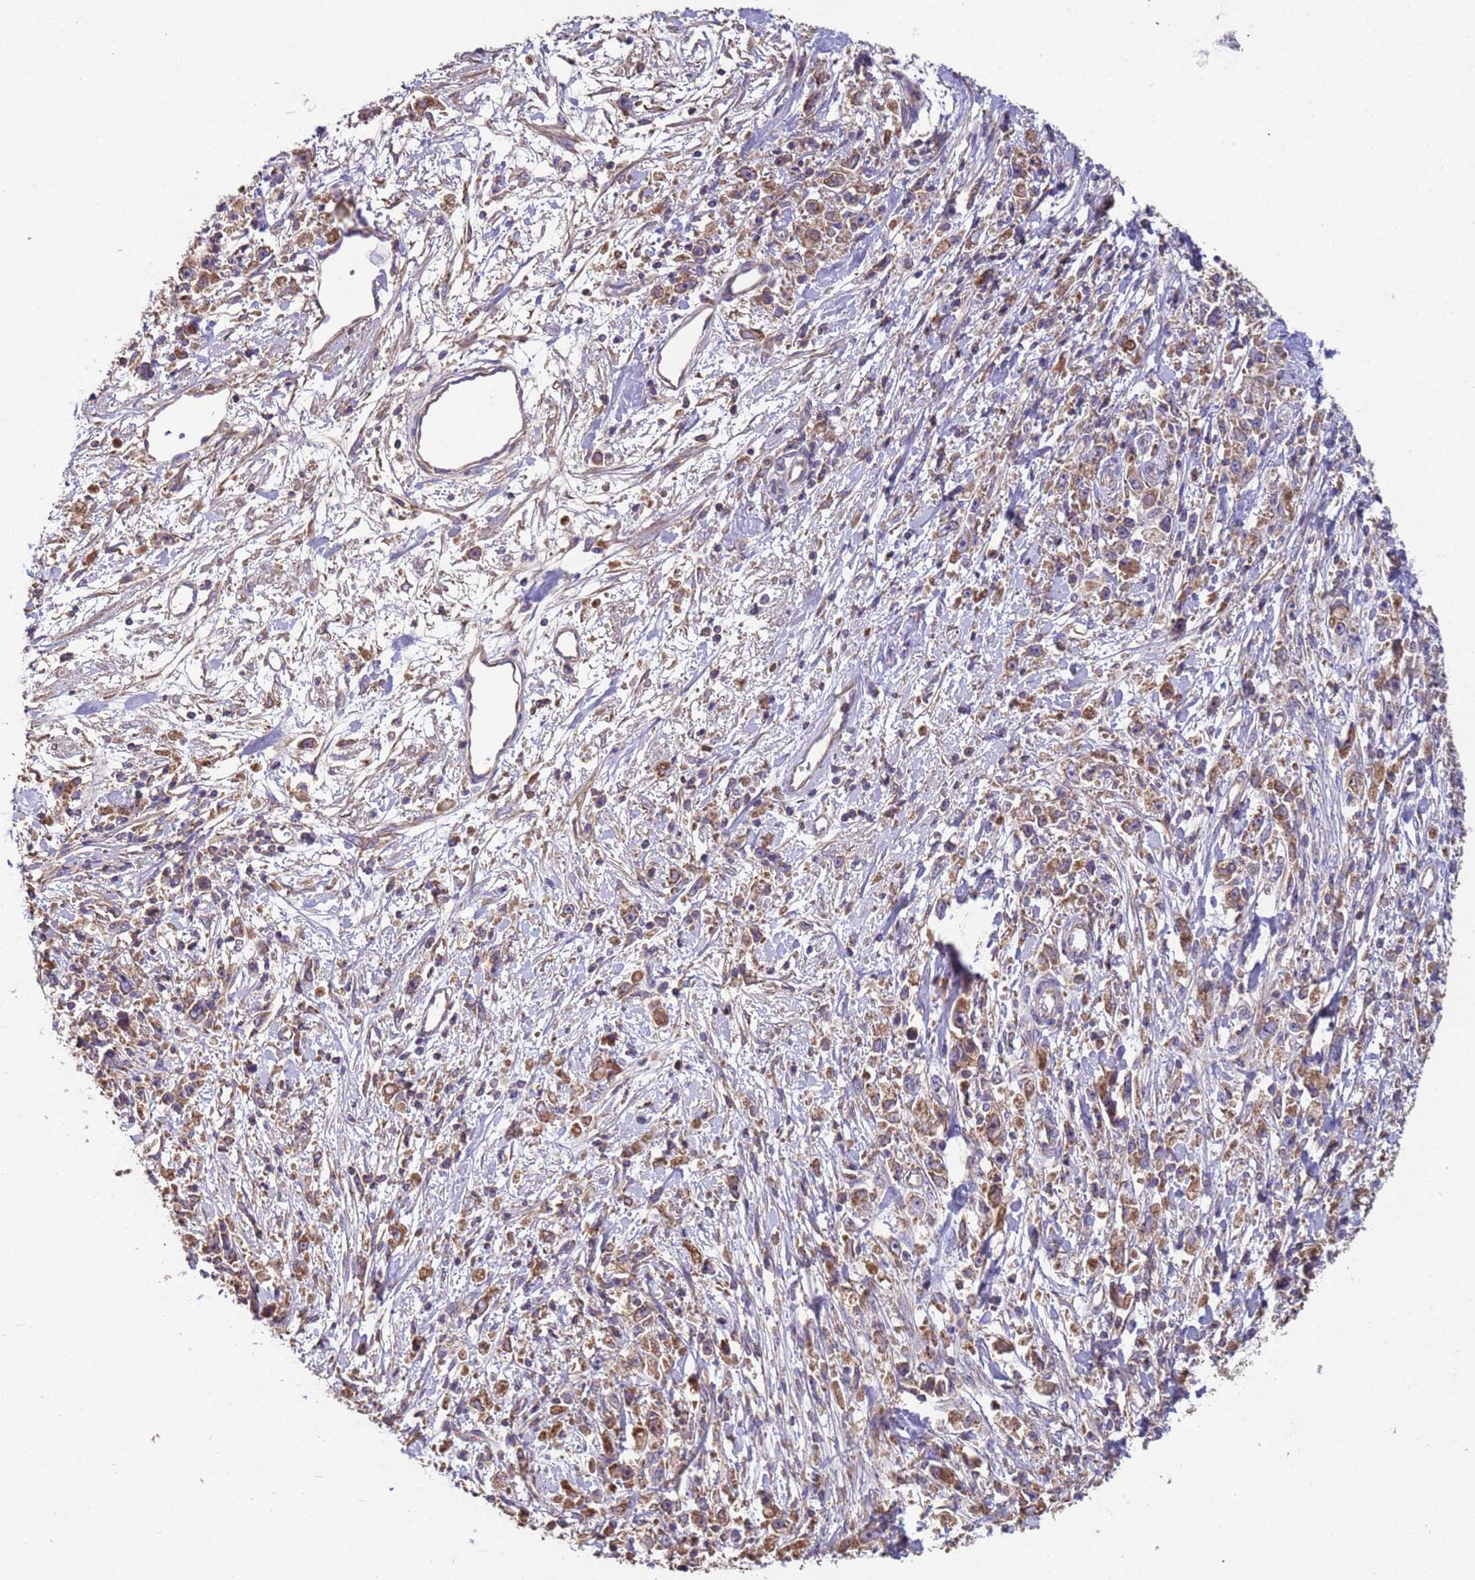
{"staining": {"intensity": "moderate", "quantity": ">75%", "location": "cytoplasmic/membranous"}, "tissue": "stomach cancer", "cell_type": "Tumor cells", "image_type": "cancer", "snomed": [{"axis": "morphology", "description": "Adenocarcinoma, NOS"}, {"axis": "topography", "description": "Stomach"}], "caption": "Human adenocarcinoma (stomach) stained with a protein marker reveals moderate staining in tumor cells.", "gene": "EEF1AKMT1", "patient": {"sex": "female", "age": 59}}